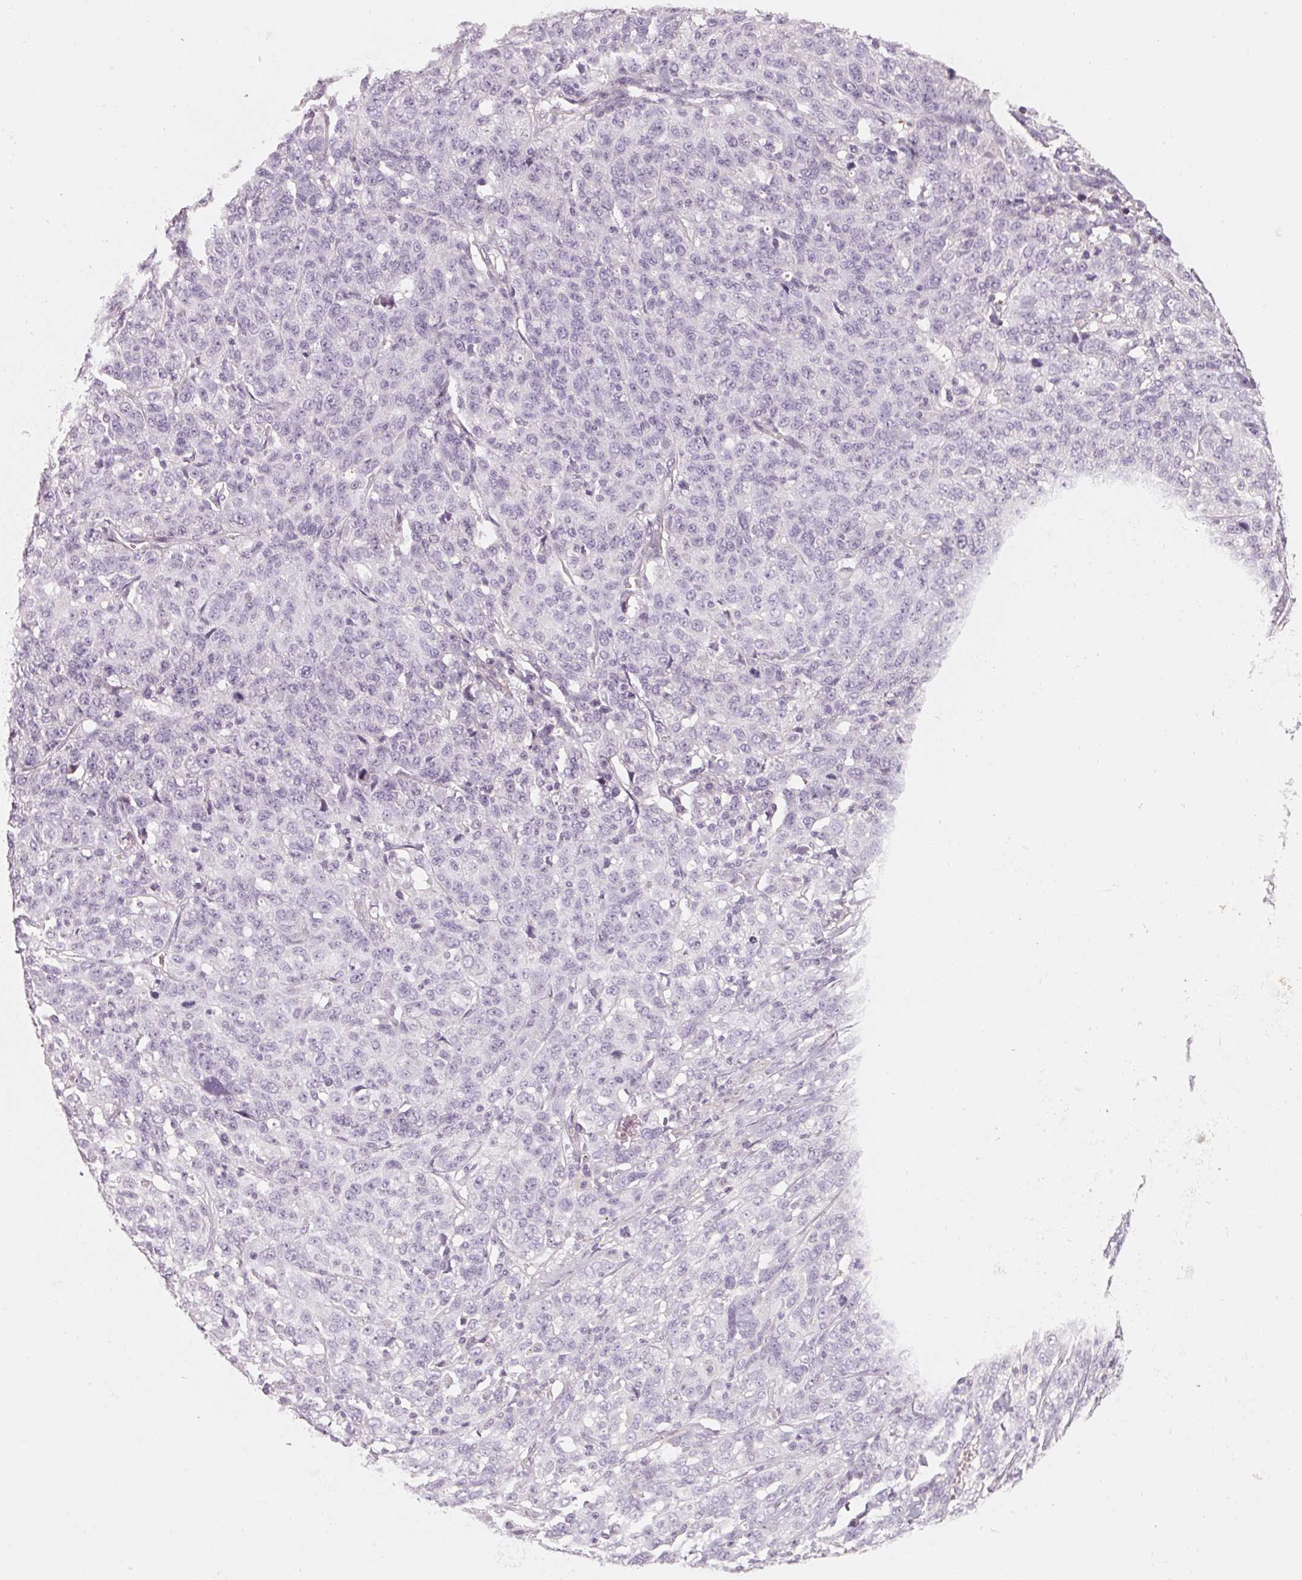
{"staining": {"intensity": "negative", "quantity": "none", "location": "none"}, "tissue": "ovarian cancer", "cell_type": "Tumor cells", "image_type": "cancer", "snomed": [{"axis": "morphology", "description": "Cystadenocarcinoma, serous, NOS"}, {"axis": "topography", "description": "Ovary"}], "caption": "Human ovarian cancer stained for a protein using IHC displays no positivity in tumor cells.", "gene": "CFHR2", "patient": {"sex": "female", "age": 71}}